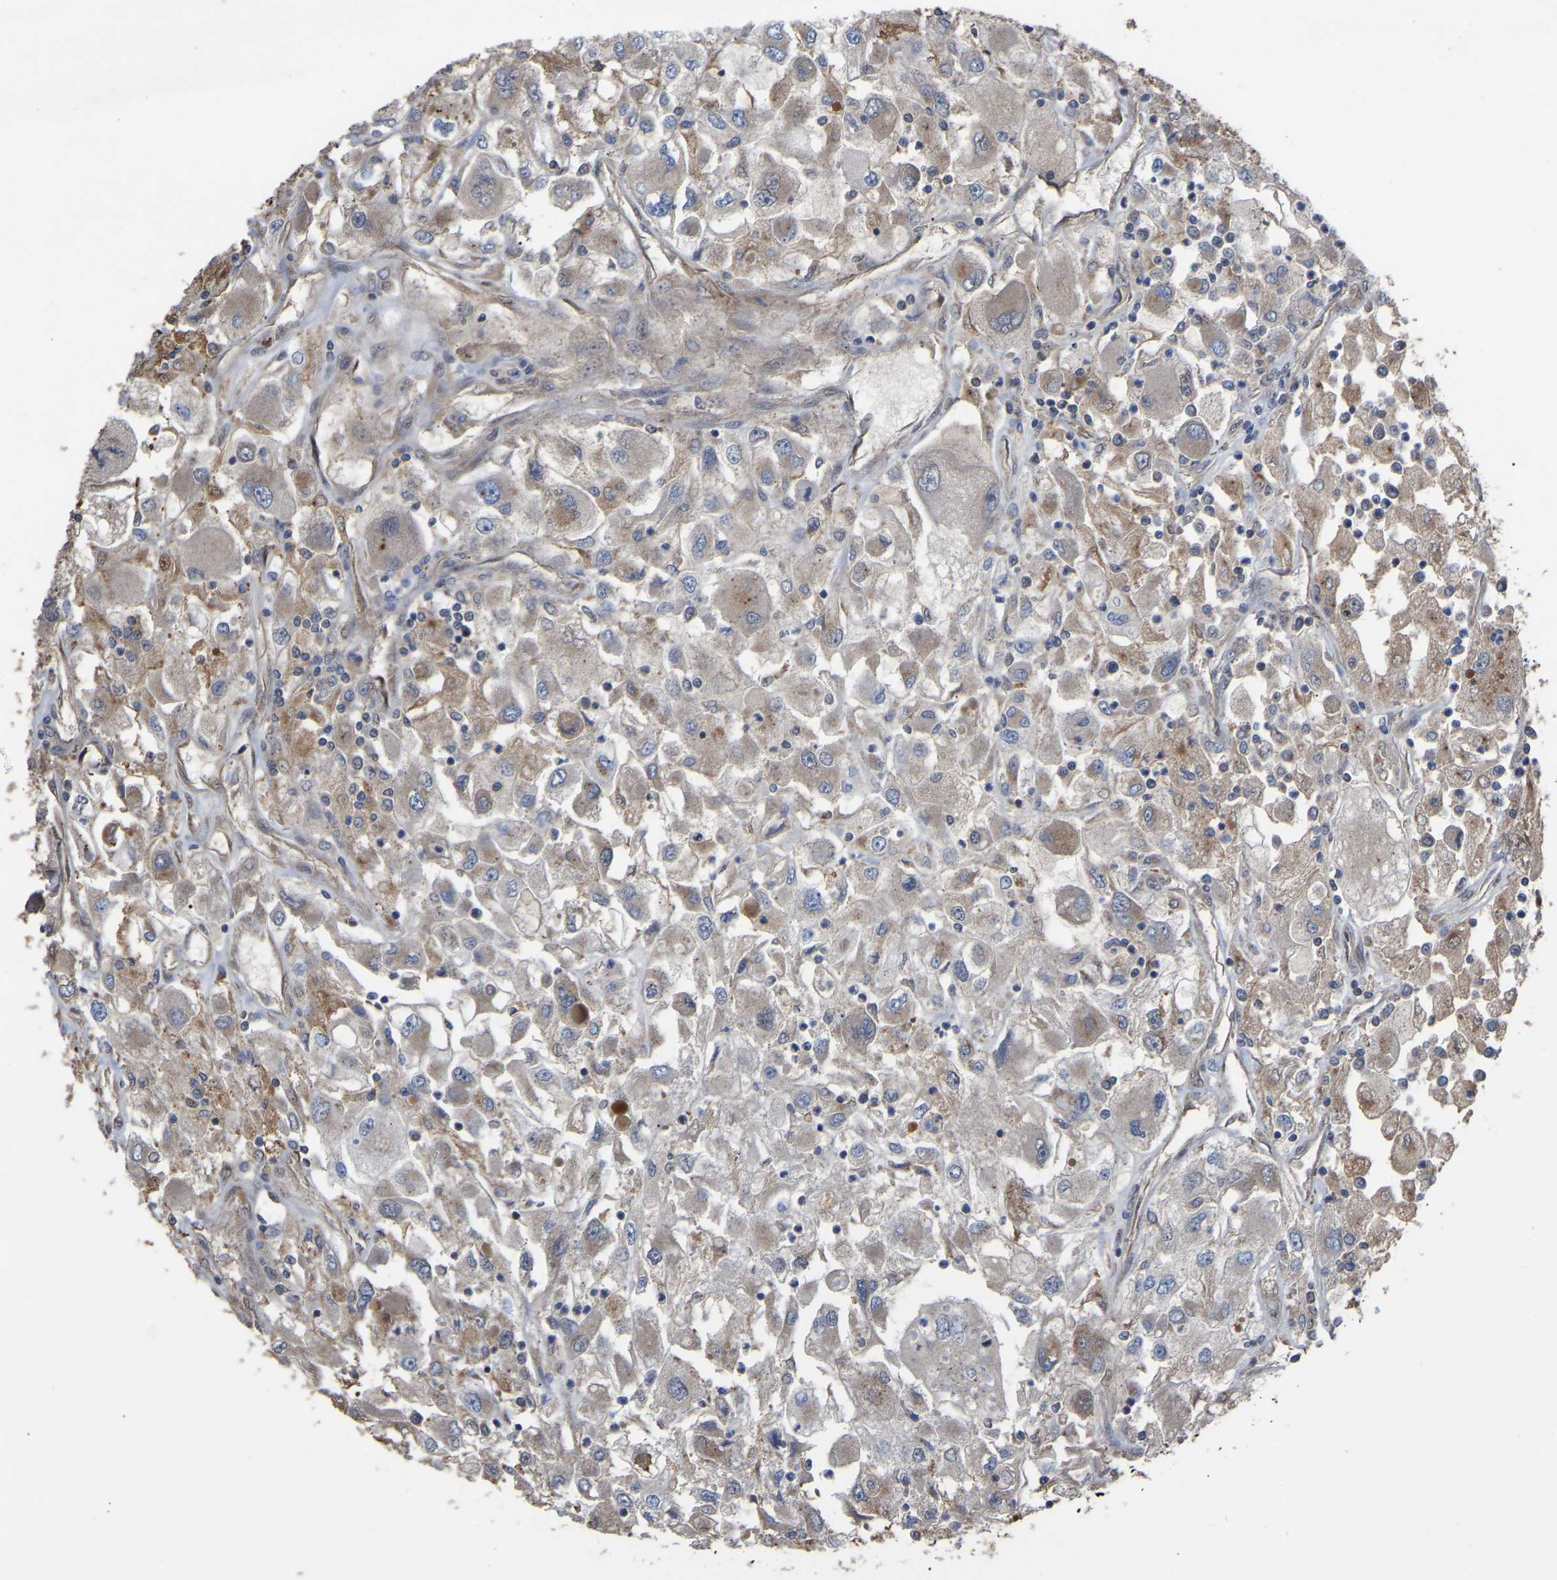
{"staining": {"intensity": "moderate", "quantity": "25%-75%", "location": "cytoplasmic/membranous"}, "tissue": "renal cancer", "cell_type": "Tumor cells", "image_type": "cancer", "snomed": [{"axis": "morphology", "description": "Adenocarcinoma, NOS"}, {"axis": "topography", "description": "Kidney"}], "caption": "Human renal adenocarcinoma stained for a protein (brown) shows moderate cytoplasmic/membranous positive staining in approximately 25%-75% of tumor cells.", "gene": "GCC1", "patient": {"sex": "female", "age": 52}}